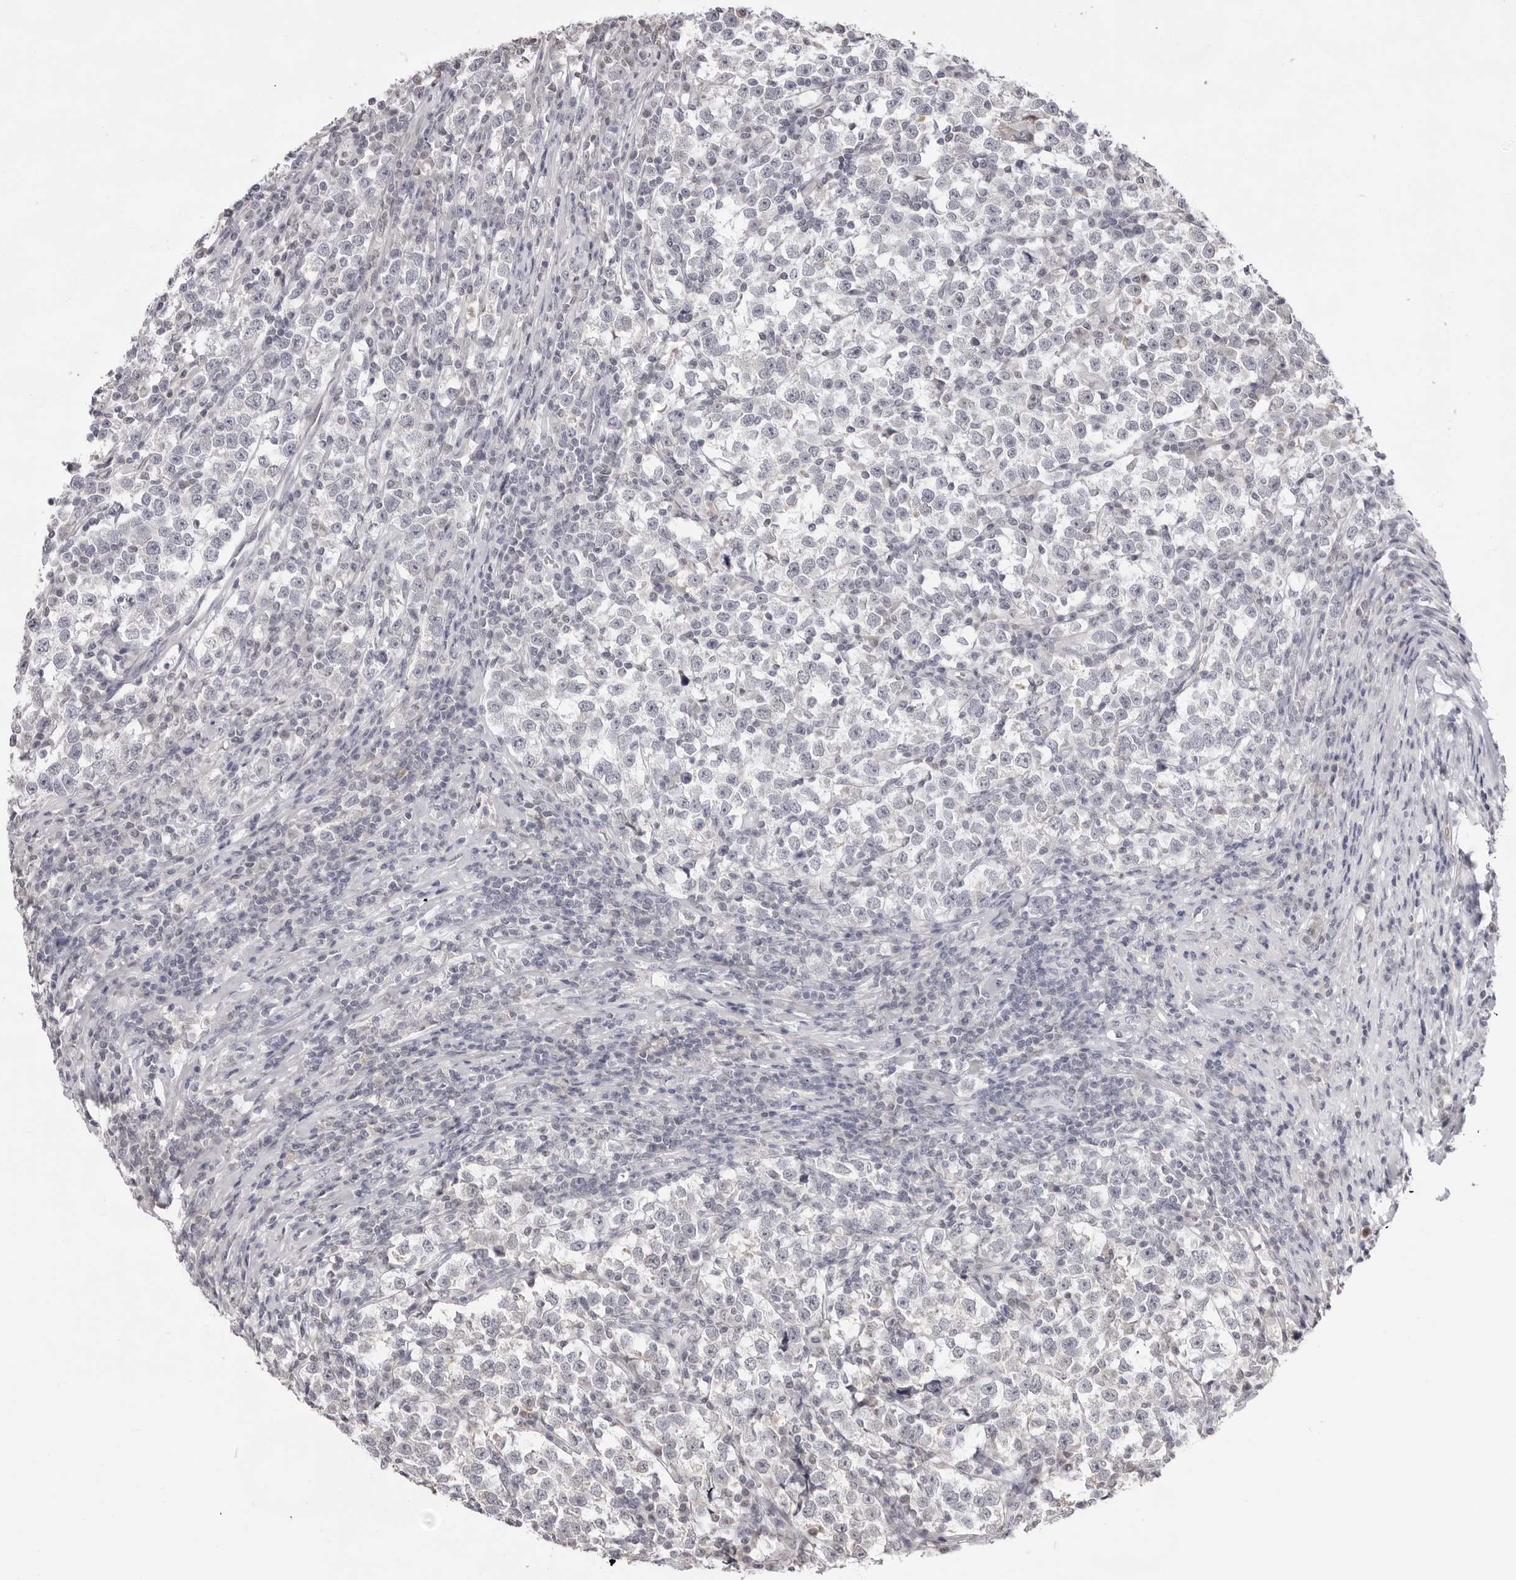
{"staining": {"intensity": "negative", "quantity": "none", "location": "none"}, "tissue": "testis cancer", "cell_type": "Tumor cells", "image_type": "cancer", "snomed": [{"axis": "morphology", "description": "Normal tissue, NOS"}, {"axis": "morphology", "description": "Seminoma, NOS"}, {"axis": "topography", "description": "Testis"}], "caption": "High power microscopy histopathology image of an IHC micrograph of testis cancer (seminoma), revealing no significant expression in tumor cells.", "gene": "ACP6", "patient": {"sex": "male", "age": 43}}